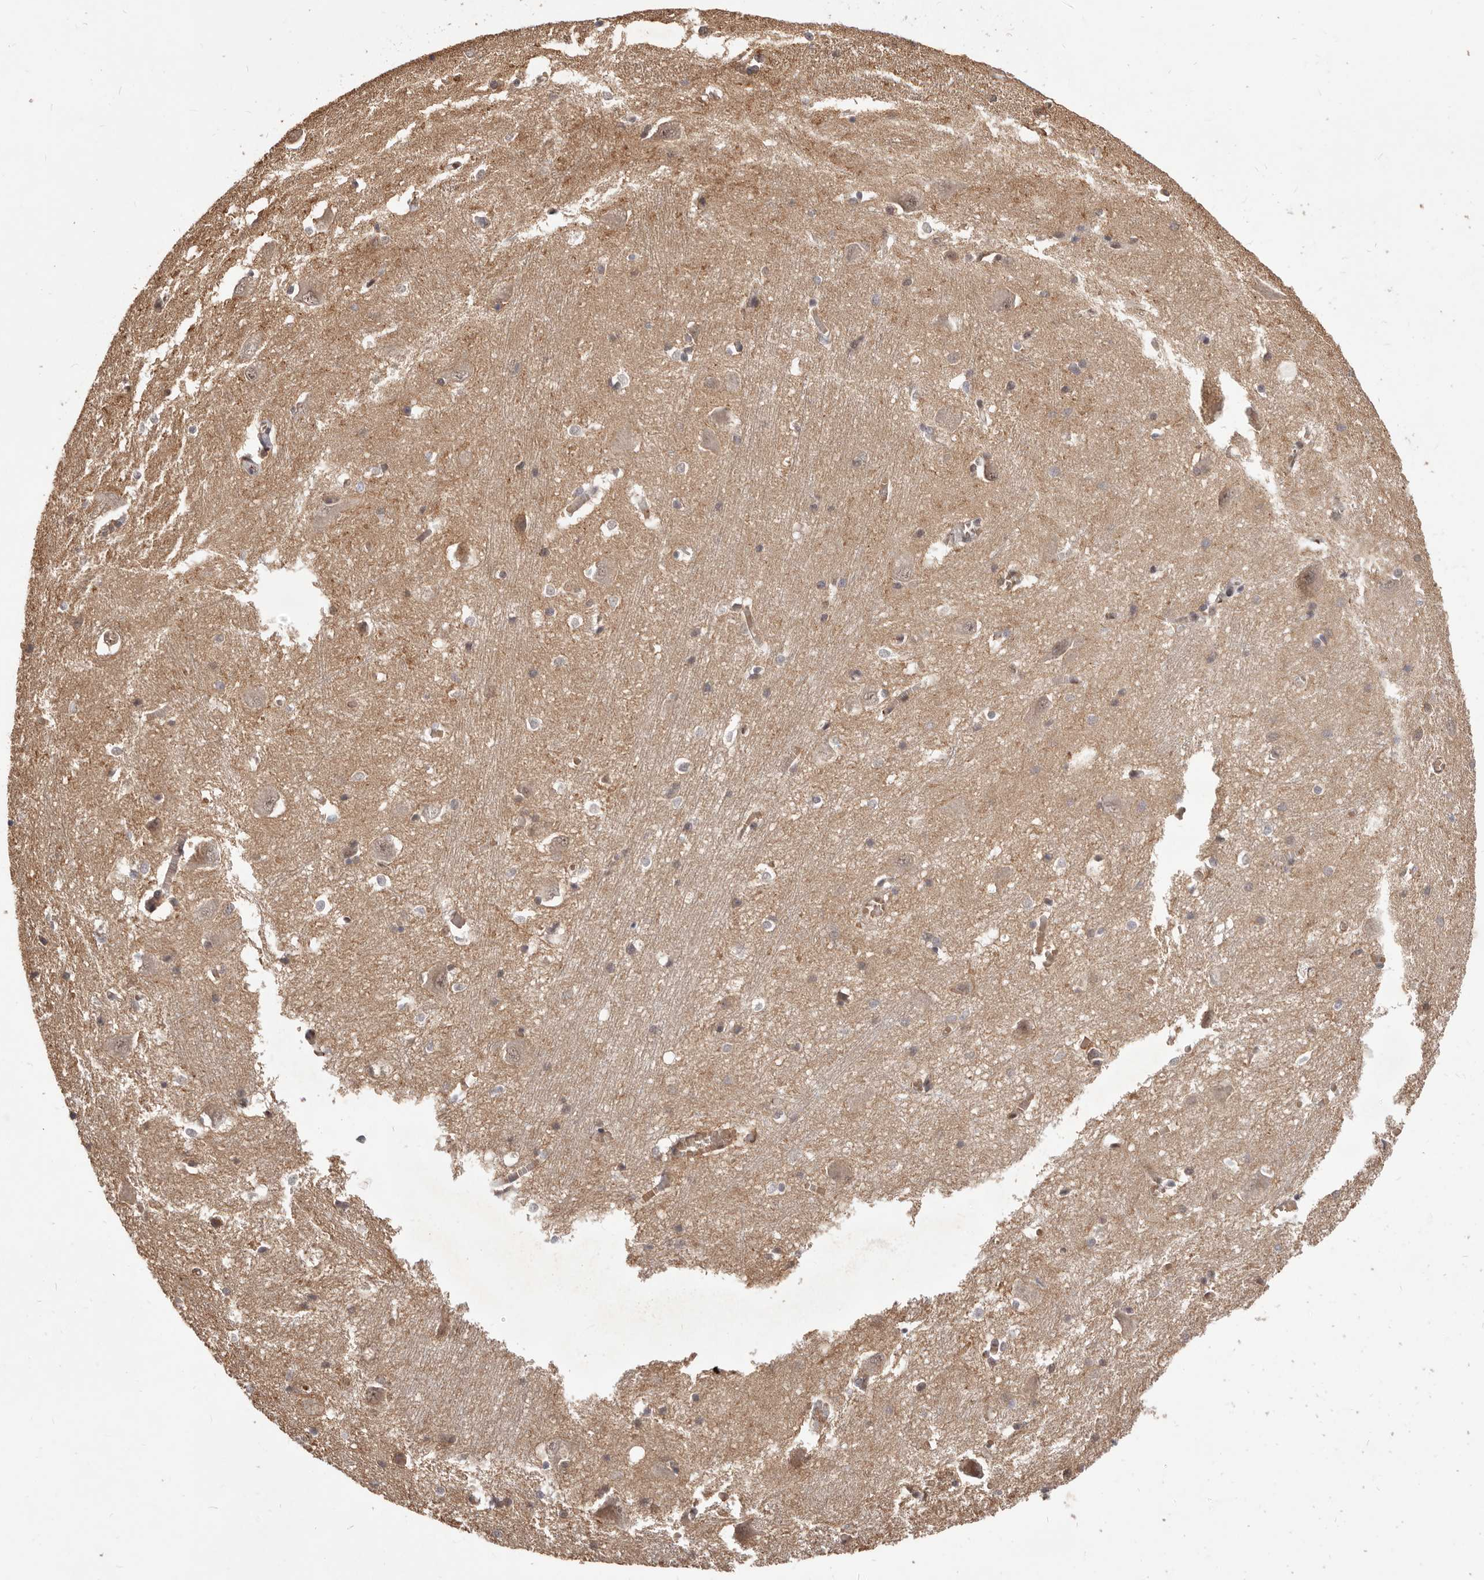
{"staining": {"intensity": "negative", "quantity": "none", "location": "none"}, "tissue": "caudate", "cell_type": "Glial cells", "image_type": "normal", "snomed": [{"axis": "morphology", "description": "Normal tissue, NOS"}, {"axis": "topography", "description": "Lateral ventricle wall"}], "caption": "Glial cells are negative for brown protein staining in benign caudate. (Immunohistochemistry, brightfield microscopy, high magnification).", "gene": "NCOA3", "patient": {"sex": "male", "age": 37}}